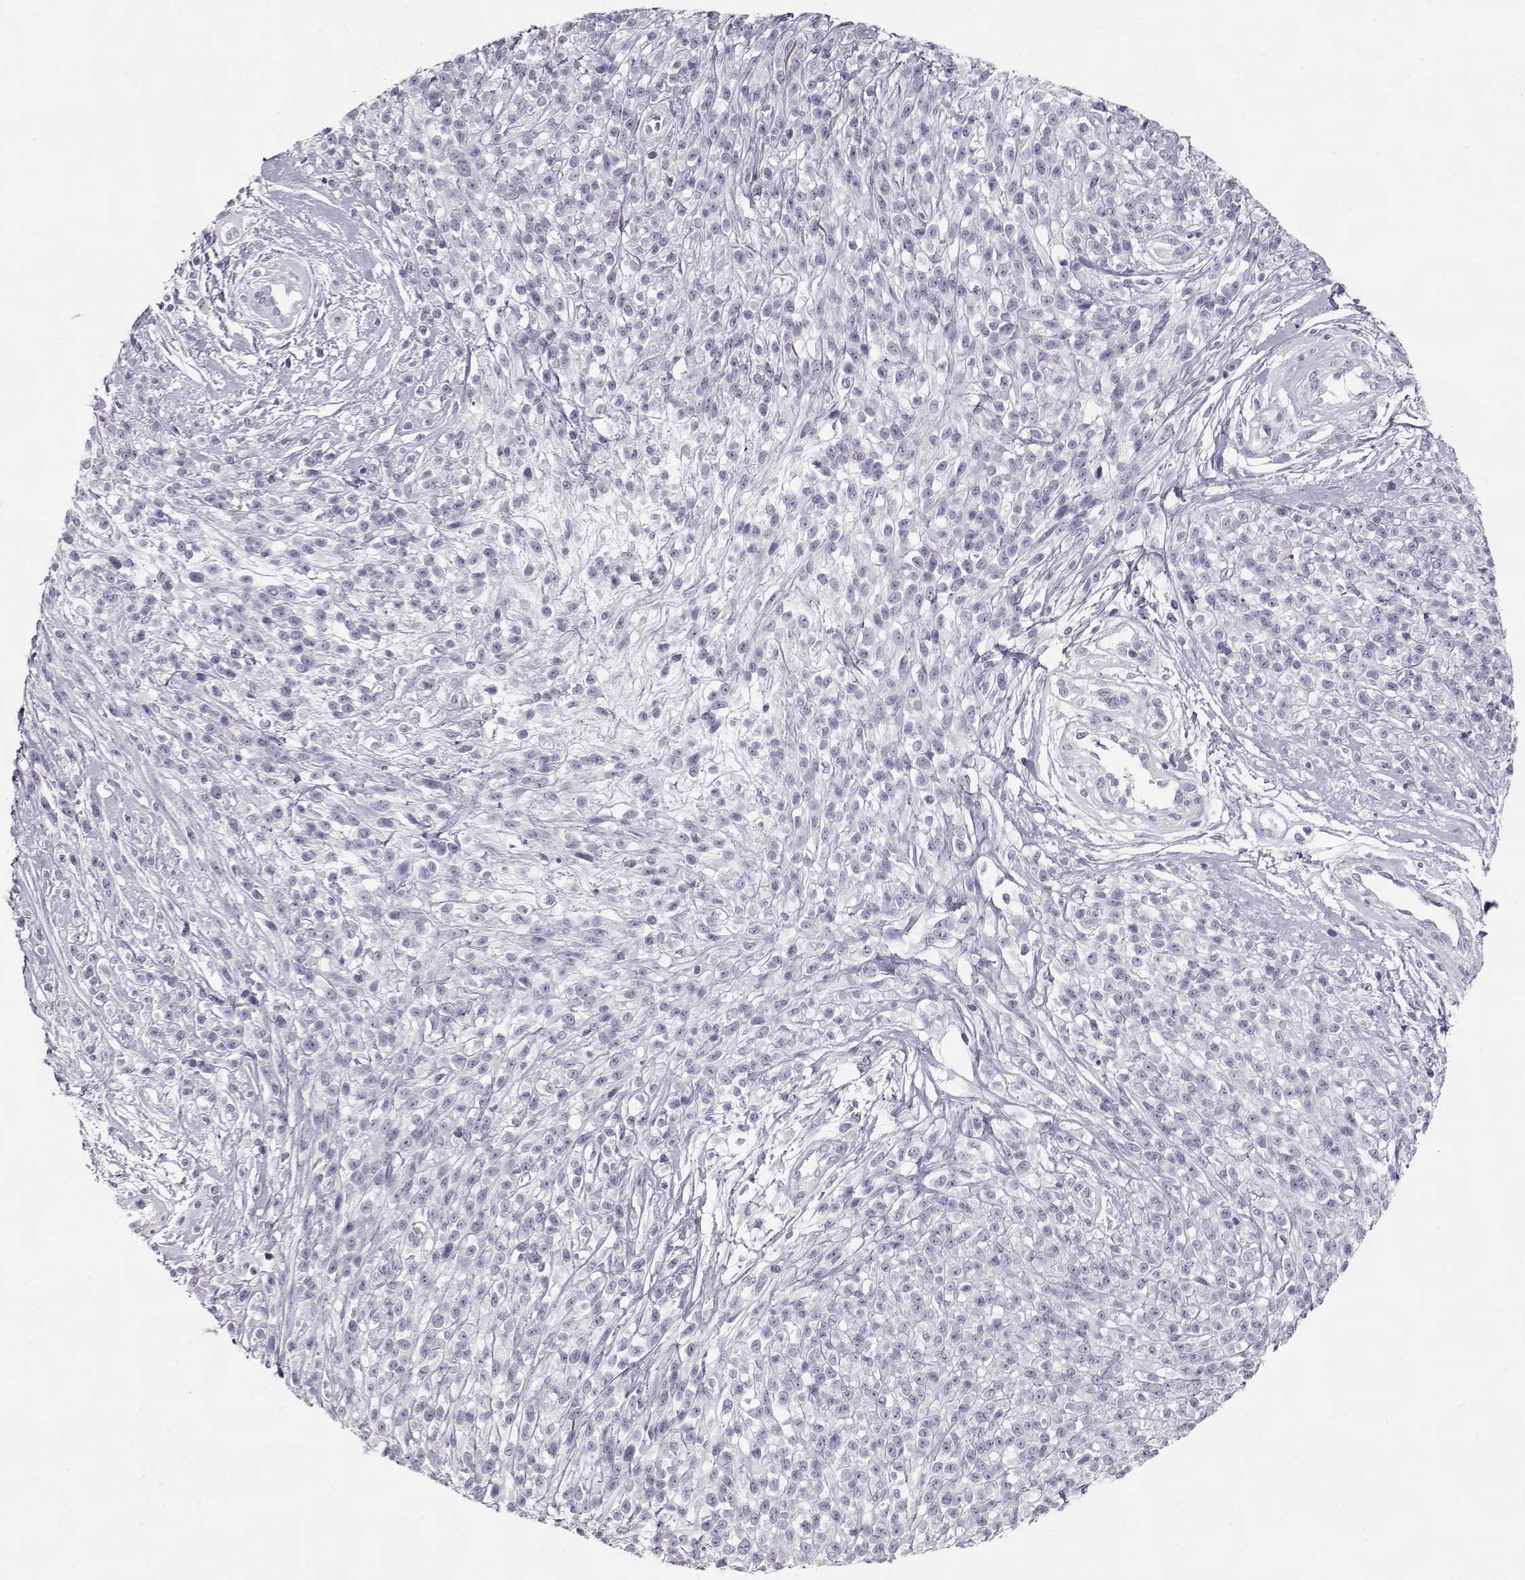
{"staining": {"intensity": "negative", "quantity": "none", "location": "none"}, "tissue": "melanoma", "cell_type": "Tumor cells", "image_type": "cancer", "snomed": [{"axis": "morphology", "description": "Malignant melanoma, NOS"}, {"axis": "topography", "description": "Skin"}, {"axis": "topography", "description": "Skin of trunk"}], "caption": "The IHC micrograph has no significant positivity in tumor cells of melanoma tissue.", "gene": "SLITRK3", "patient": {"sex": "male", "age": 74}}